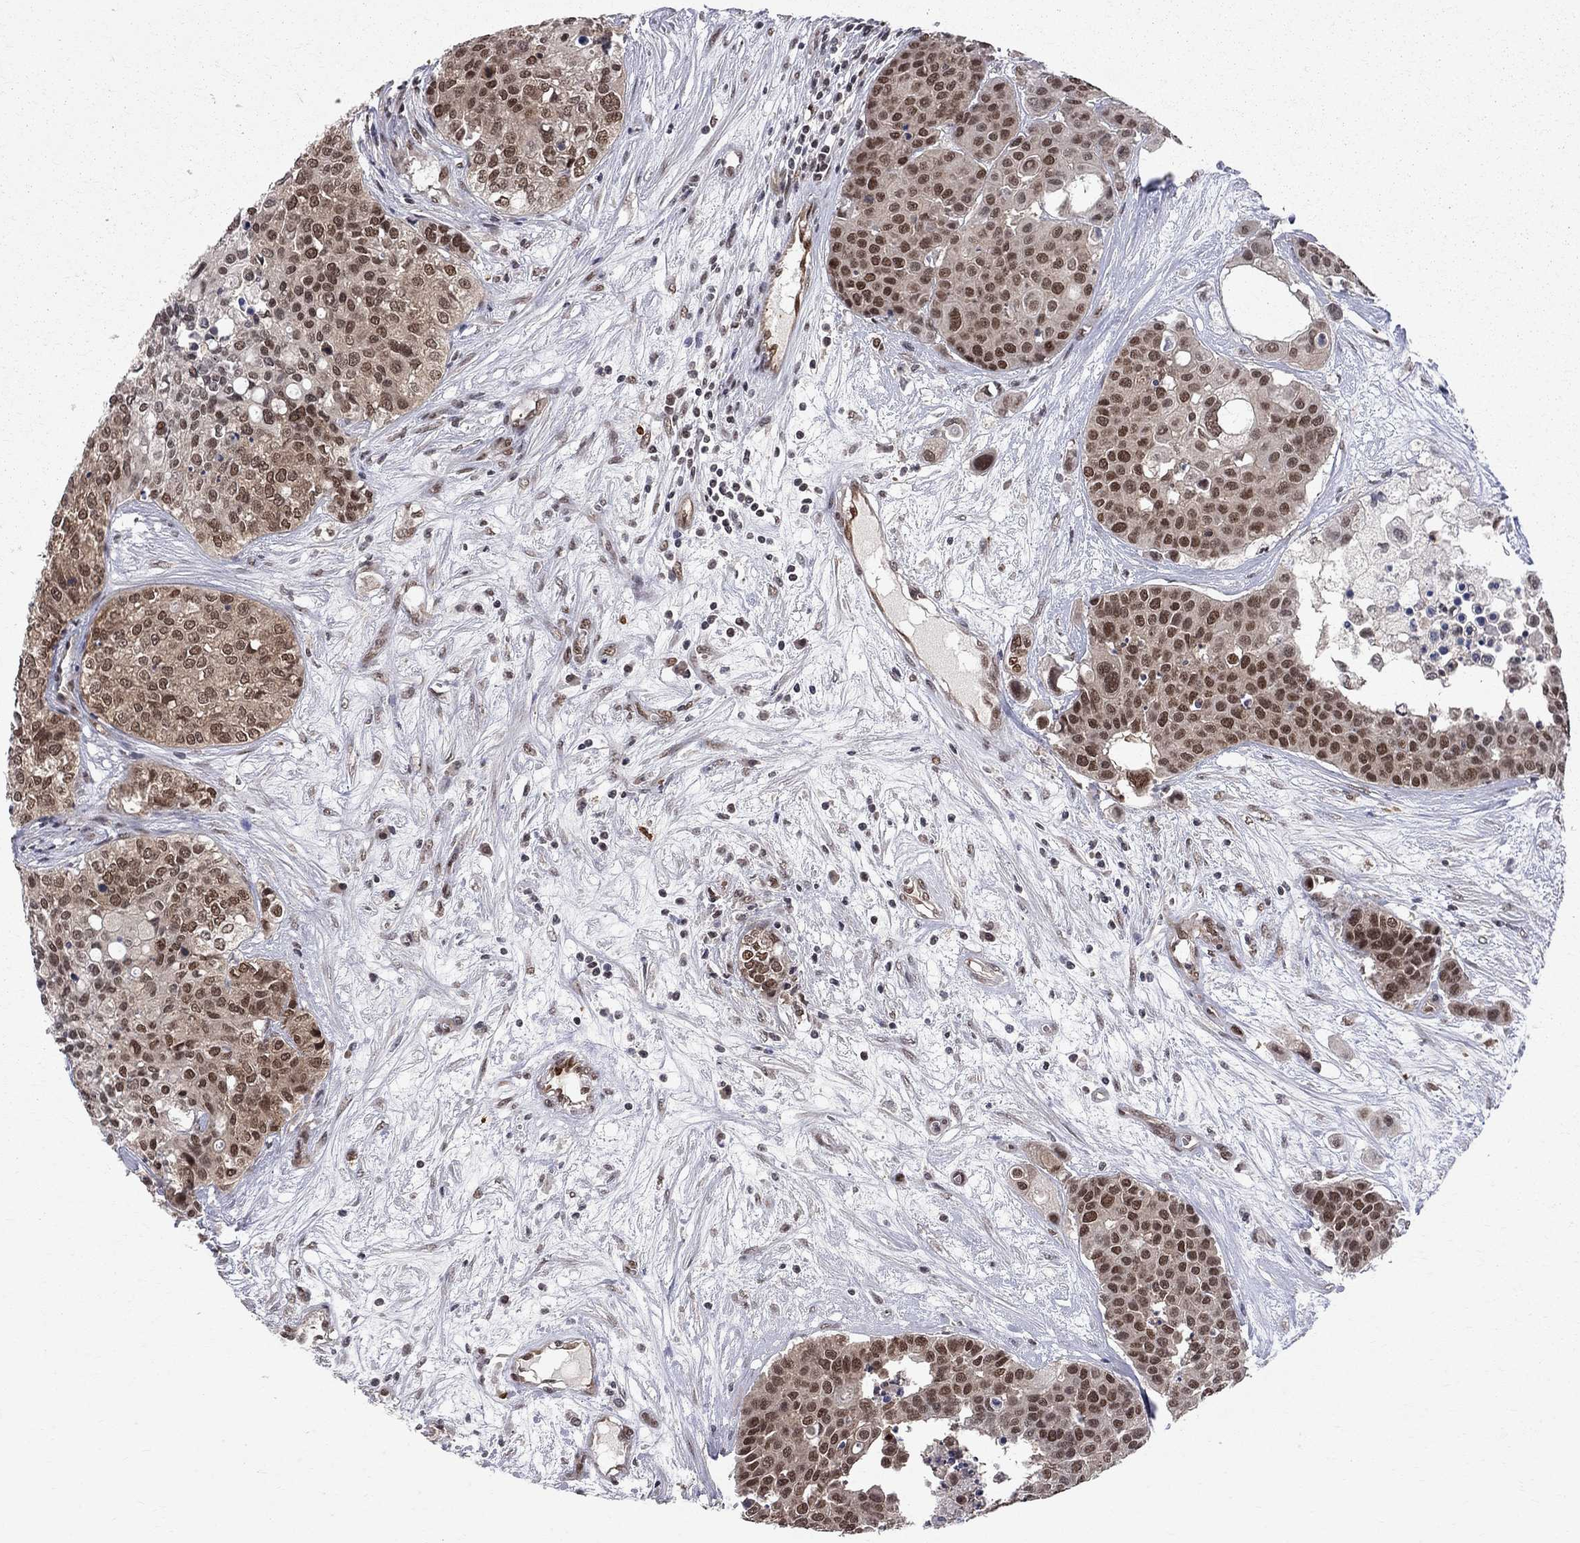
{"staining": {"intensity": "moderate", "quantity": ">75%", "location": "nuclear"}, "tissue": "carcinoid", "cell_type": "Tumor cells", "image_type": "cancer", "snomed": [{"axis": "morphology", "description": "Carcinoid, malignant, NOS"}, {"axis": "topography", "description": "Colon"}], "caption": "Carcinoid (malignant) stained with DAB (3,3'-diaminobenzidine) immunohistochemistry (IHC) shows medium levels of moderate nuclear expression in about >75% of tumor cells.", "gene": "SAP30L", "patient": {"sex": "male", "age": 81}}